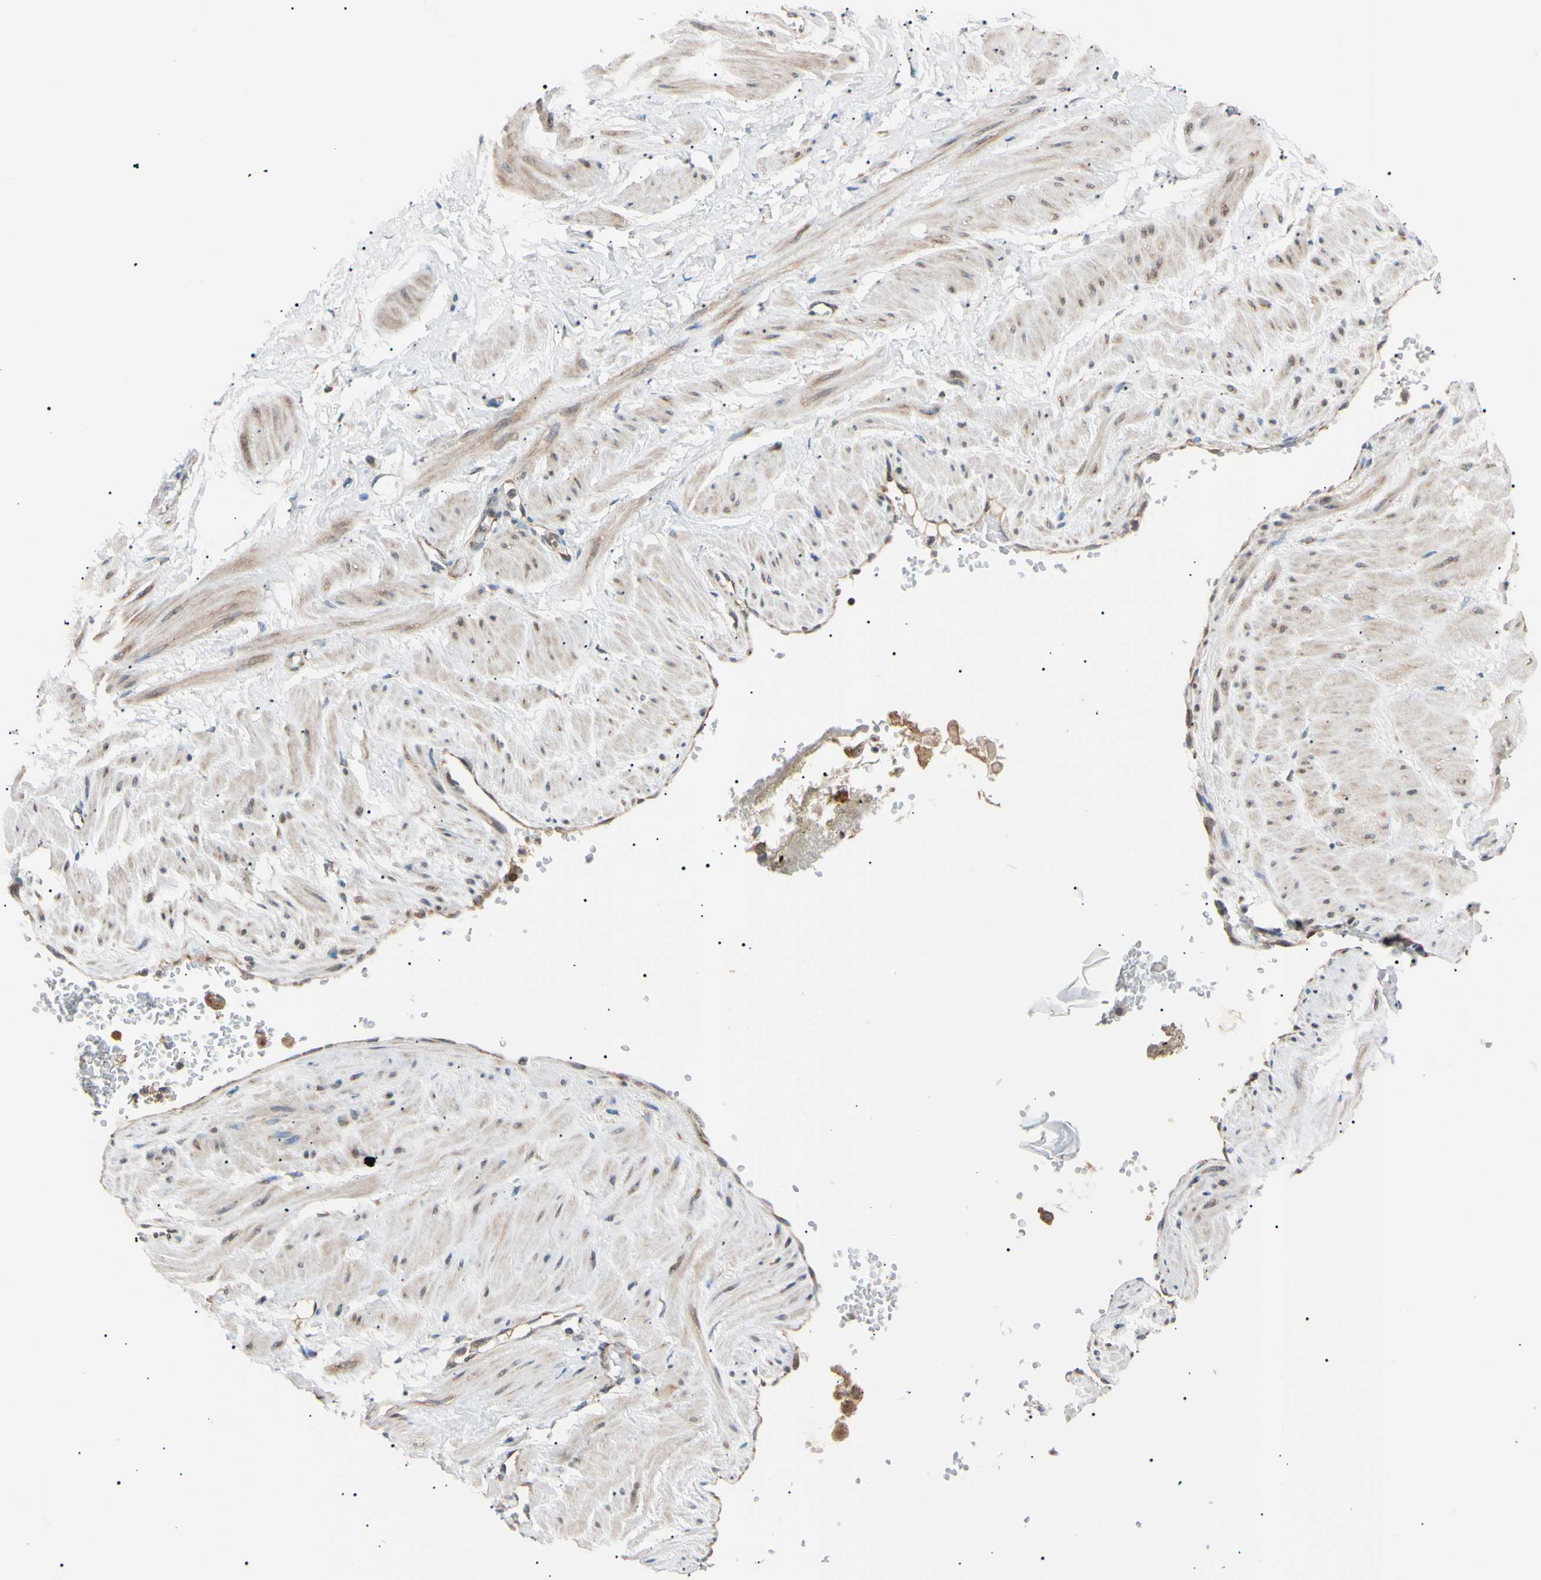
{"staining": {"intensity": "negative", "quantity": "none", "location": "none"}, "tissue": "adipose tissue", "cell_type": "Adipocytes", "image_type": "normal", "snomed": [{"axis": "morphology", "description": "Normal tissue, NOS"}, {"axis": "topography", "description": "Soft tissue"}, {"axis": "topography", "description": "Vascular tissue"}], "caption": "Protein analysis of normal adipose tissue demonstrates no significant positivity in adipocytes.", "gene": "VAPA", "patient": {"sex": "female", "age": 35}}